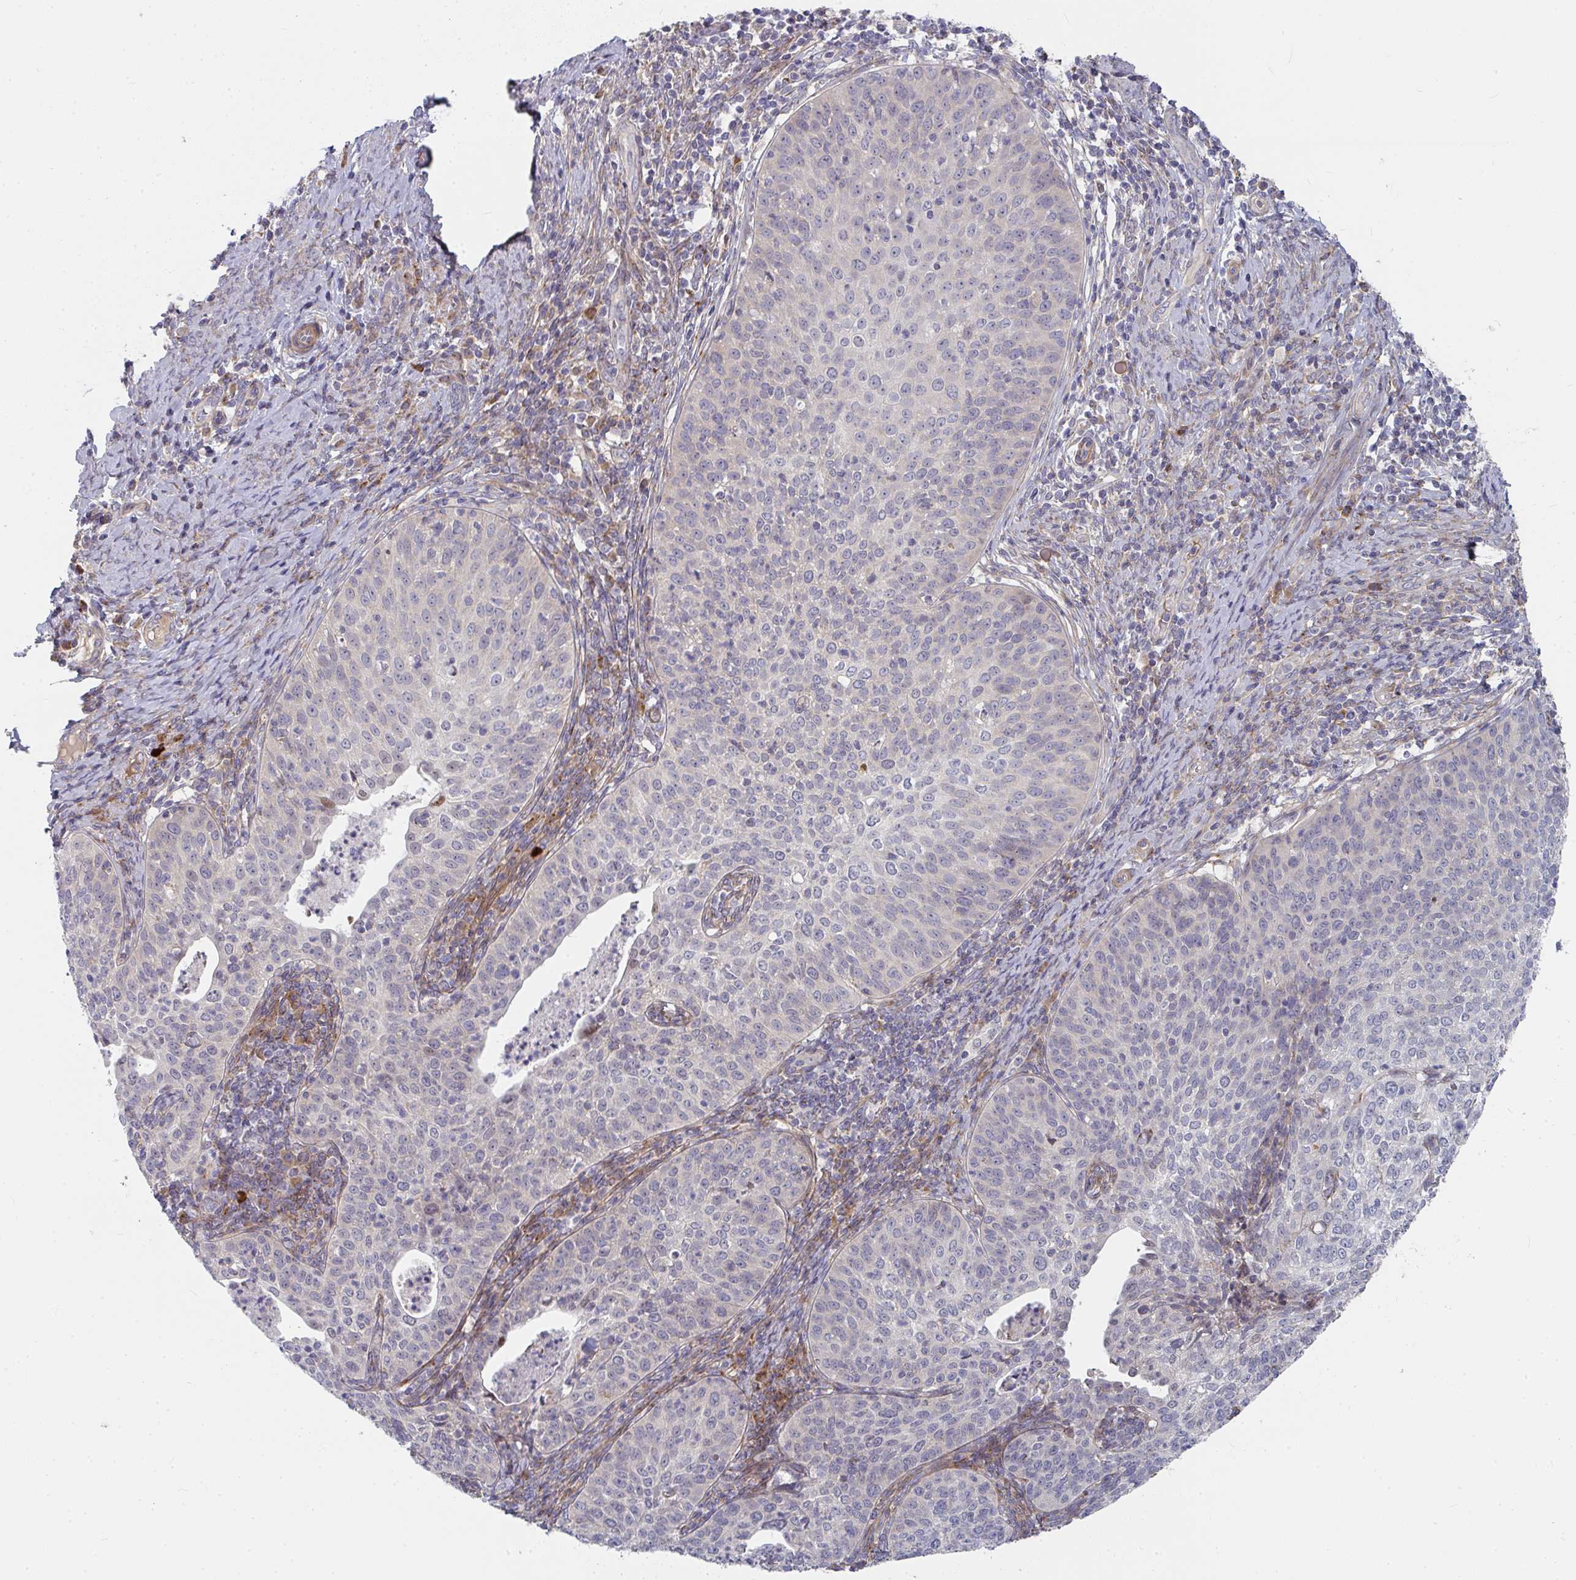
{"staining": {"intensity": "moderate", "quantity": "<25%", "location": "nuclear"}, "tissue": "cervical cancer", "cell_type": "Tumor cells", "image_type": "cancer", "snomed": [{"axis": "morphology", "description": "Squamous cell carcinoma, NOS"}, {"axis": "topography", "description": "Cervix"}], "caption": "This micrograph exhibits immunohistochemistry (IHC) staining of squamous cell carcinoma (cervical), with low moderate nuclear staining in approximately <25% of tumor cells.", "gene": "RHEBL1", "patient": {"sex": "female", "age": 30}}